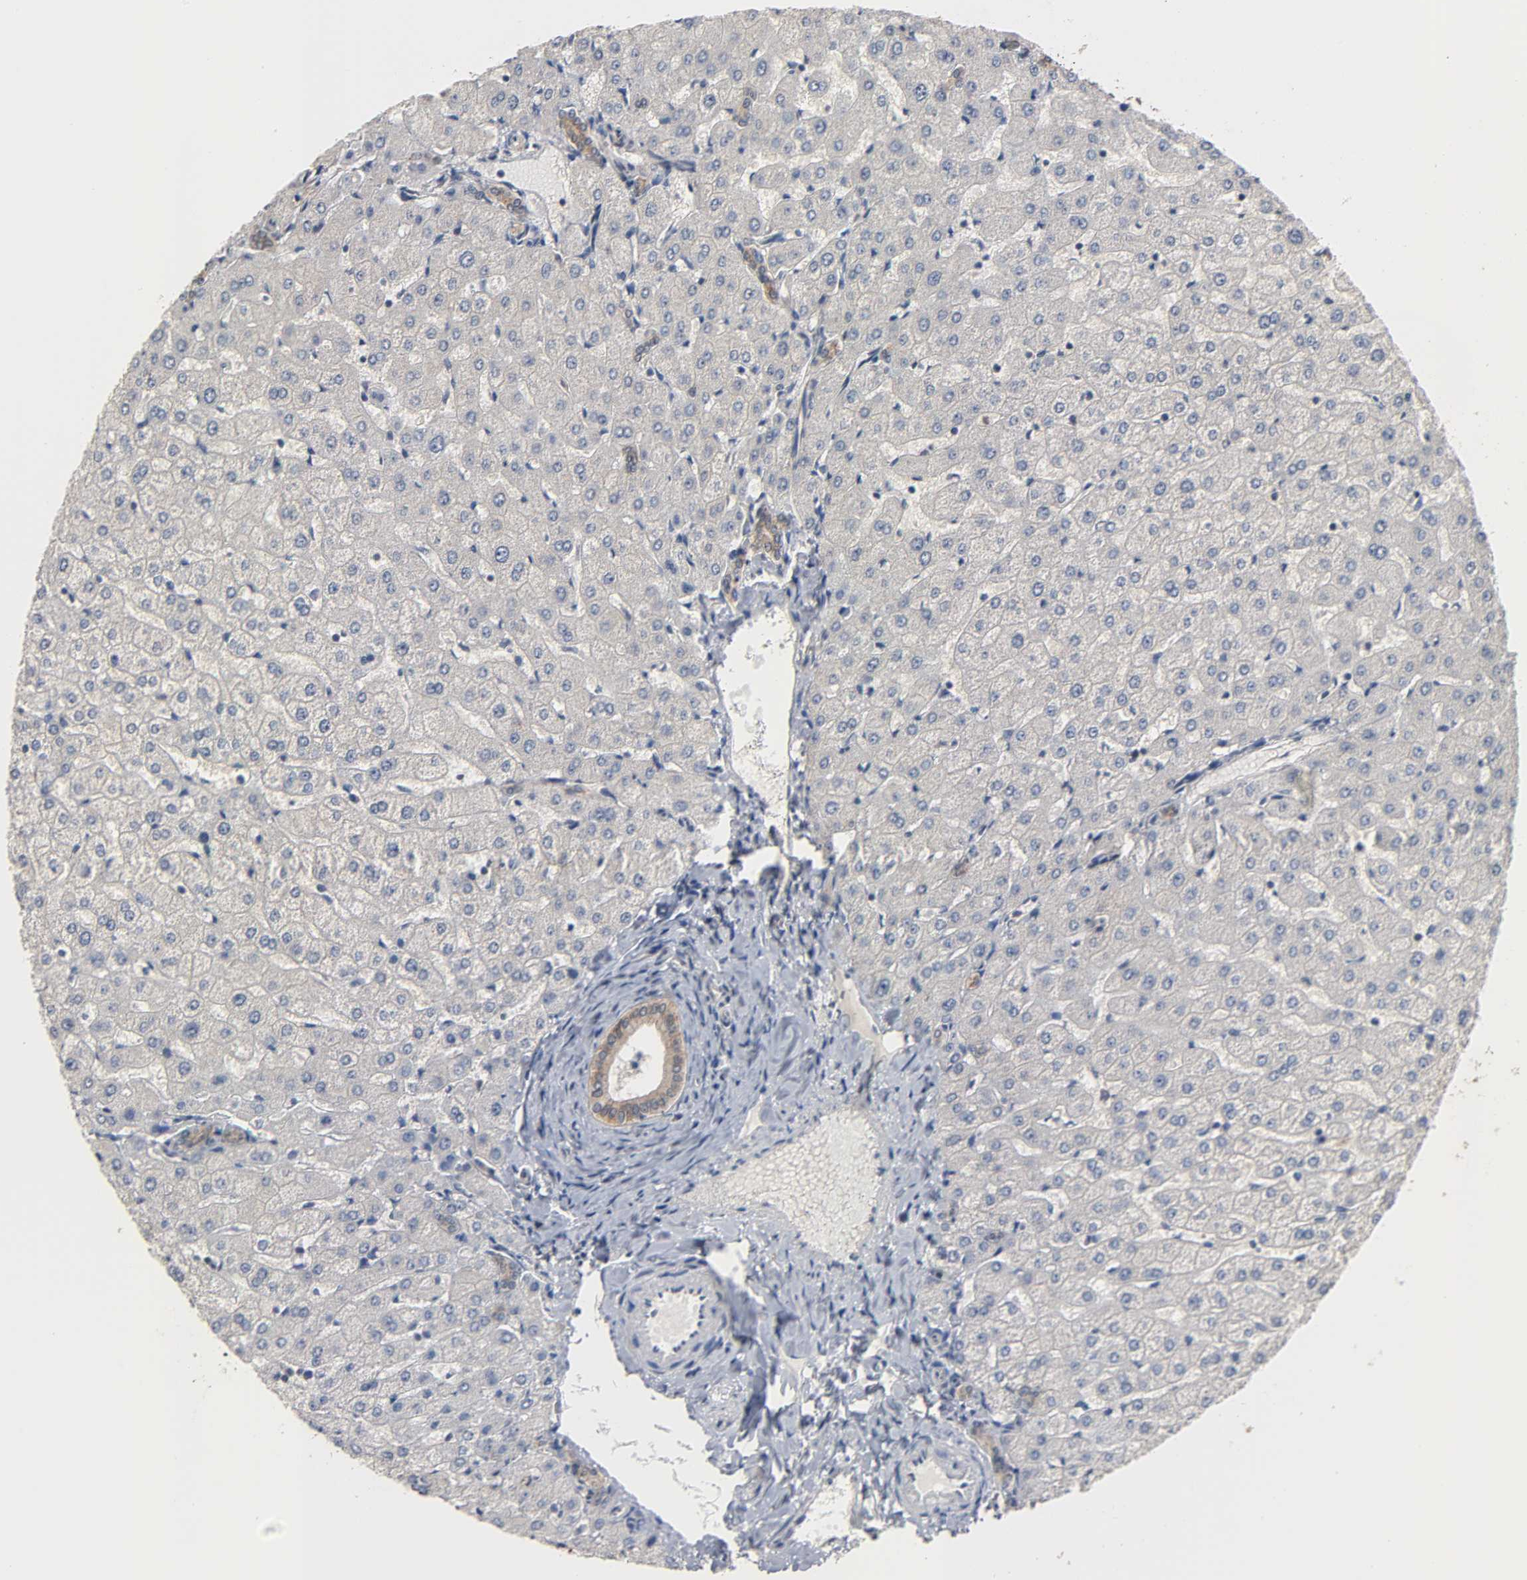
{"staining": {"intensity": "weak", "quantity": ">75%", "location": "cytoplasmic/membranous"}, "tissue": "liver", "cell_type": "Cholangiocytes", "image_type": "normal", "snomed": [{"axis": "morphology", "description": "Normal tissue, NOS"}, {"axis": "morphology", "description": "Fibrosis, NOS"}, {"axis": "topography", "description": "Liver"}], "caption": "IHC of normal human liver reveals low levels of weak cytoplasmic/membranous staining in approximately >75% of cholangiocytes.", "gene": "HTR1E", "patient": {"sex": "female", "age": 29}}